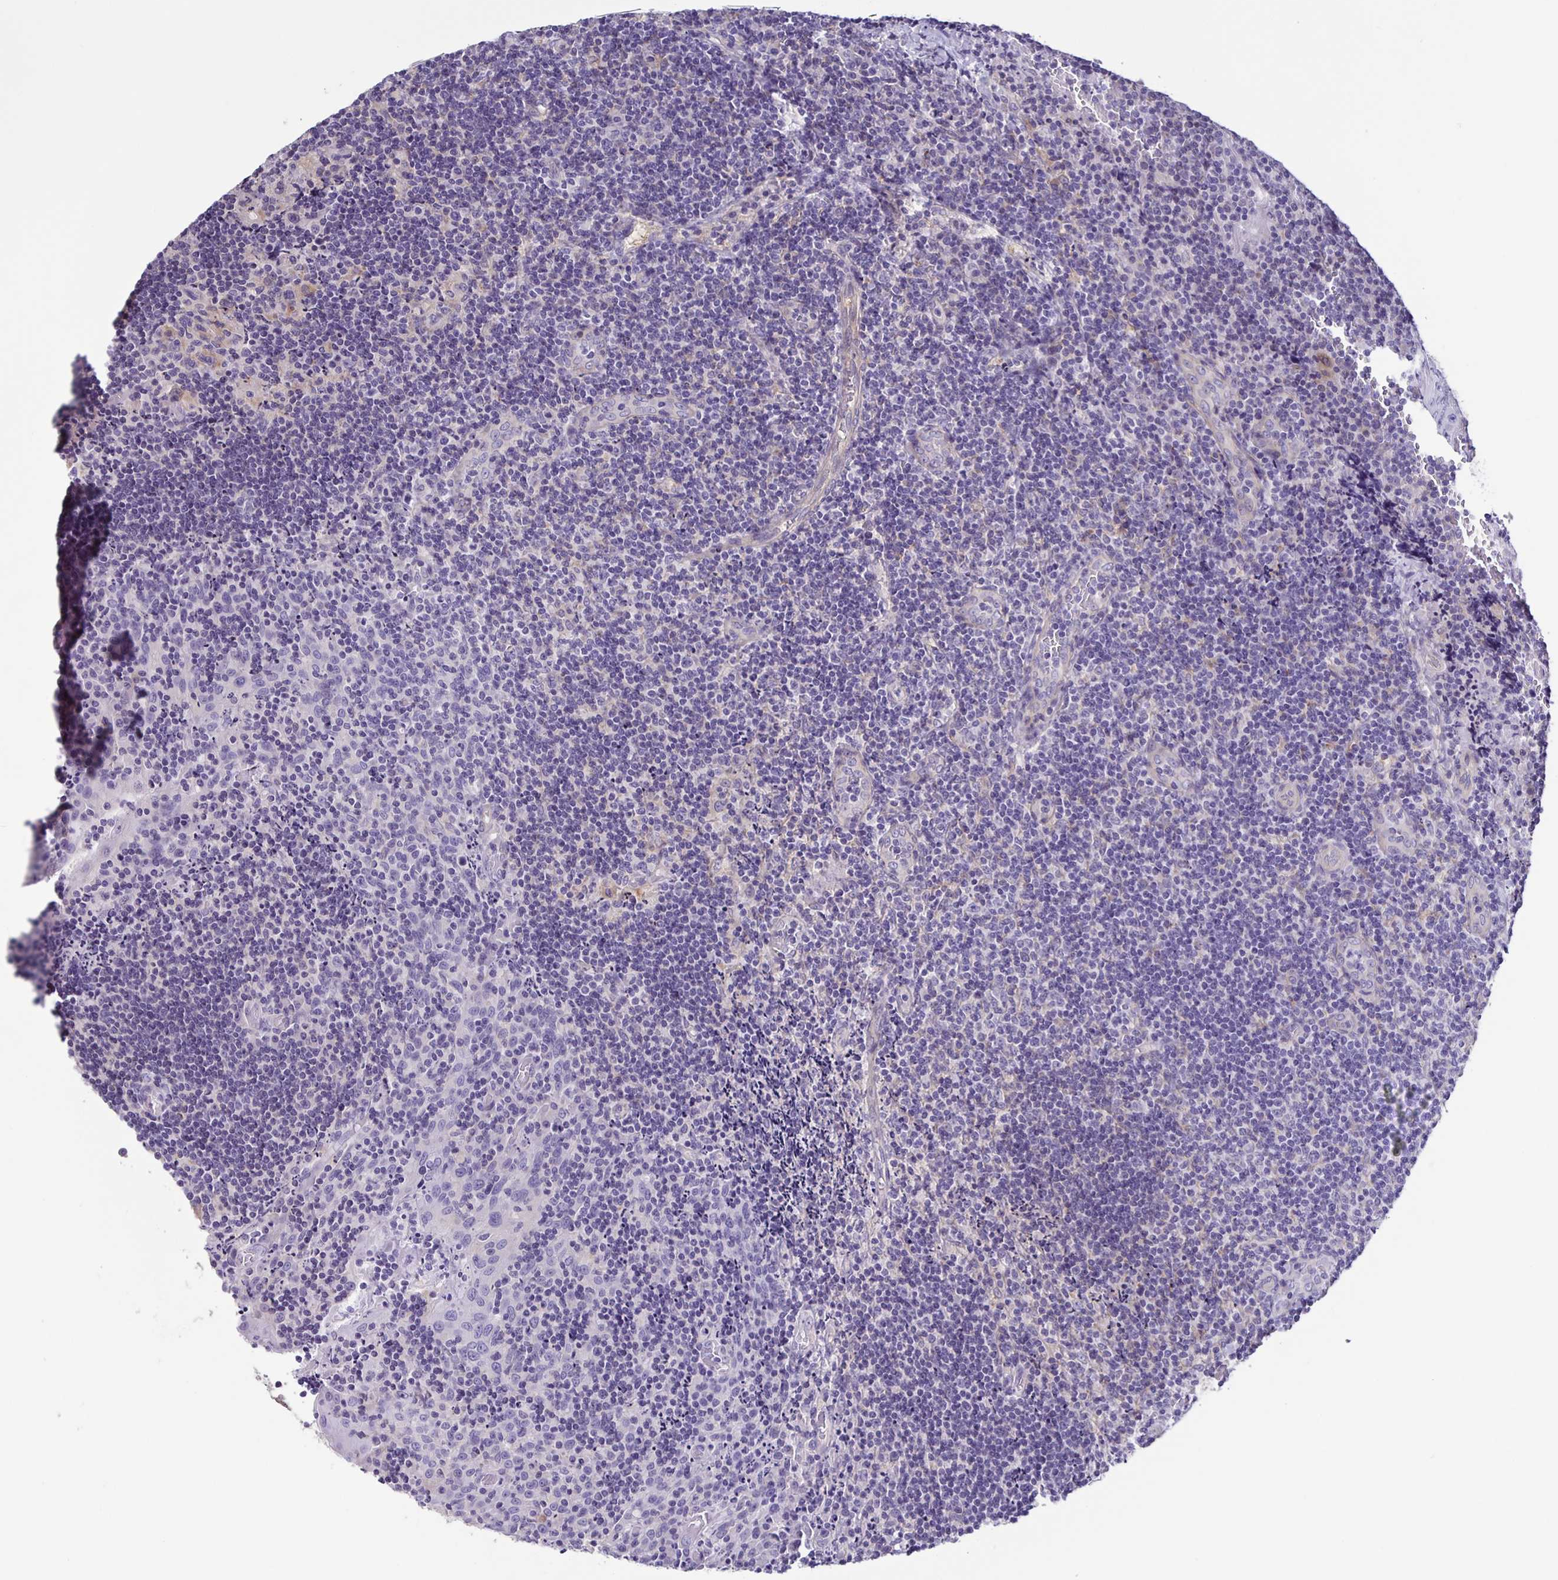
{"staining": {"intensity": "negative", "quantity": "none", "location": "none"}, "tissue": "tonsil", "cell_type": "Non-germinal center cells", "image_type": "normal", "snomed": [{"axis": "morphology", "description": "Normal tissue, NOS"}, {"axis": "topography", "description": "Tonsil"}], "caption": "An immunohistochemistry (IHC) photomicrograph of benign tonsil is shown. There is no staining in non-germinal center cells of tonsil. (DAB immunohistochemistry with hematoxylin counter stain).", "gene": "BOLL", "patient": {"sex": "male", "age": 17}}